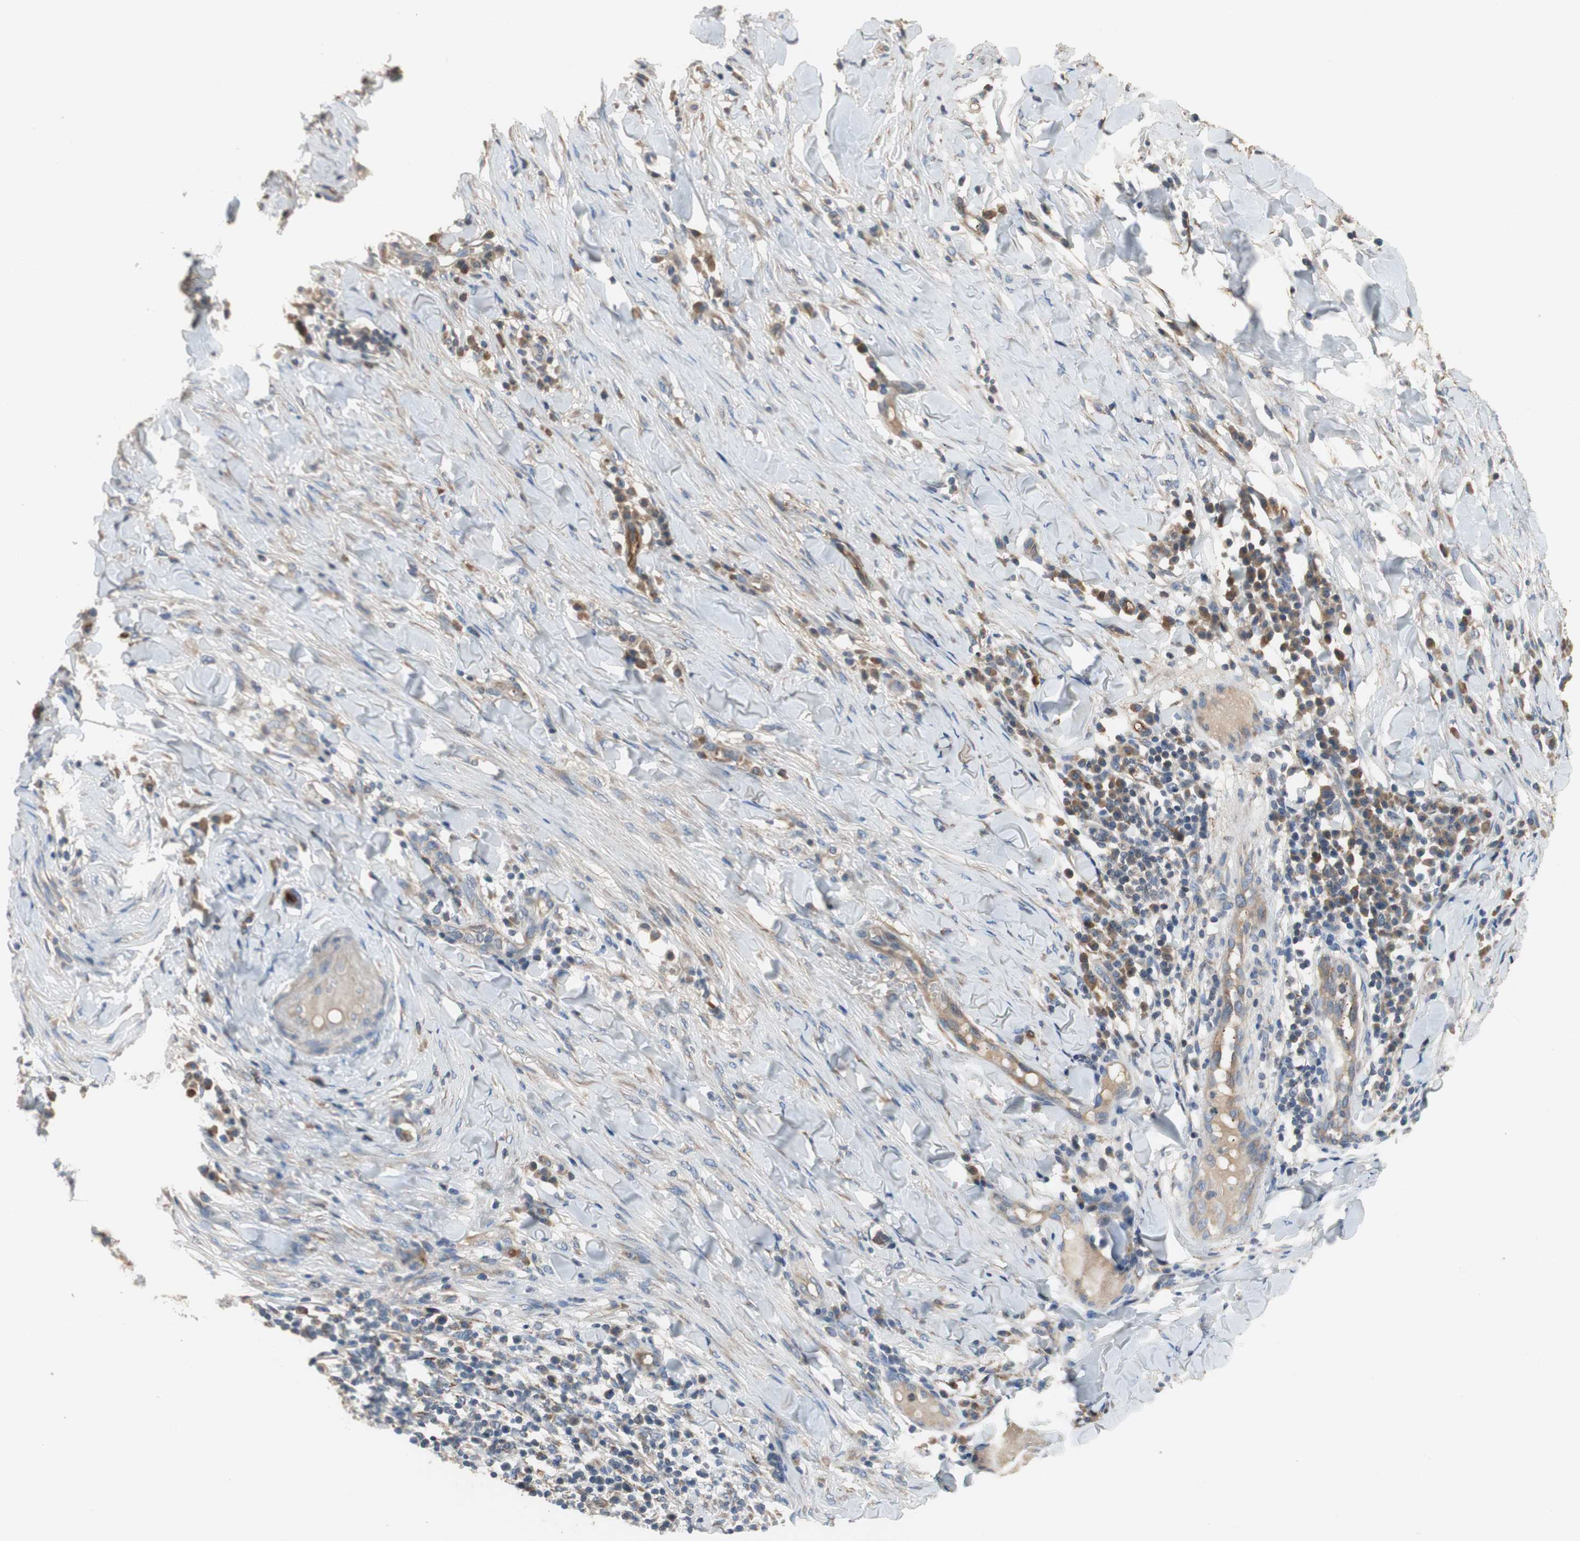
{"staining": {"intensity": "negative", "quantity": "none", "location": "none"}, "tissue": "skin cancer", "cell_type": "Tumor cells", "image_type": "cancer", "snomed": [{"axis": "morphology", "description": "Squamous cell carcinoma, NOS"}, {"axis": "topography", "description": "Skin"}], "caption": "IHC micrograph of skin cancer (squamous cell carcinoma) stained for a protein (brown), which reveals no staining in tumor cells.", "gene": "ALPL", "patient": {"sex": "male", "age": 24}}